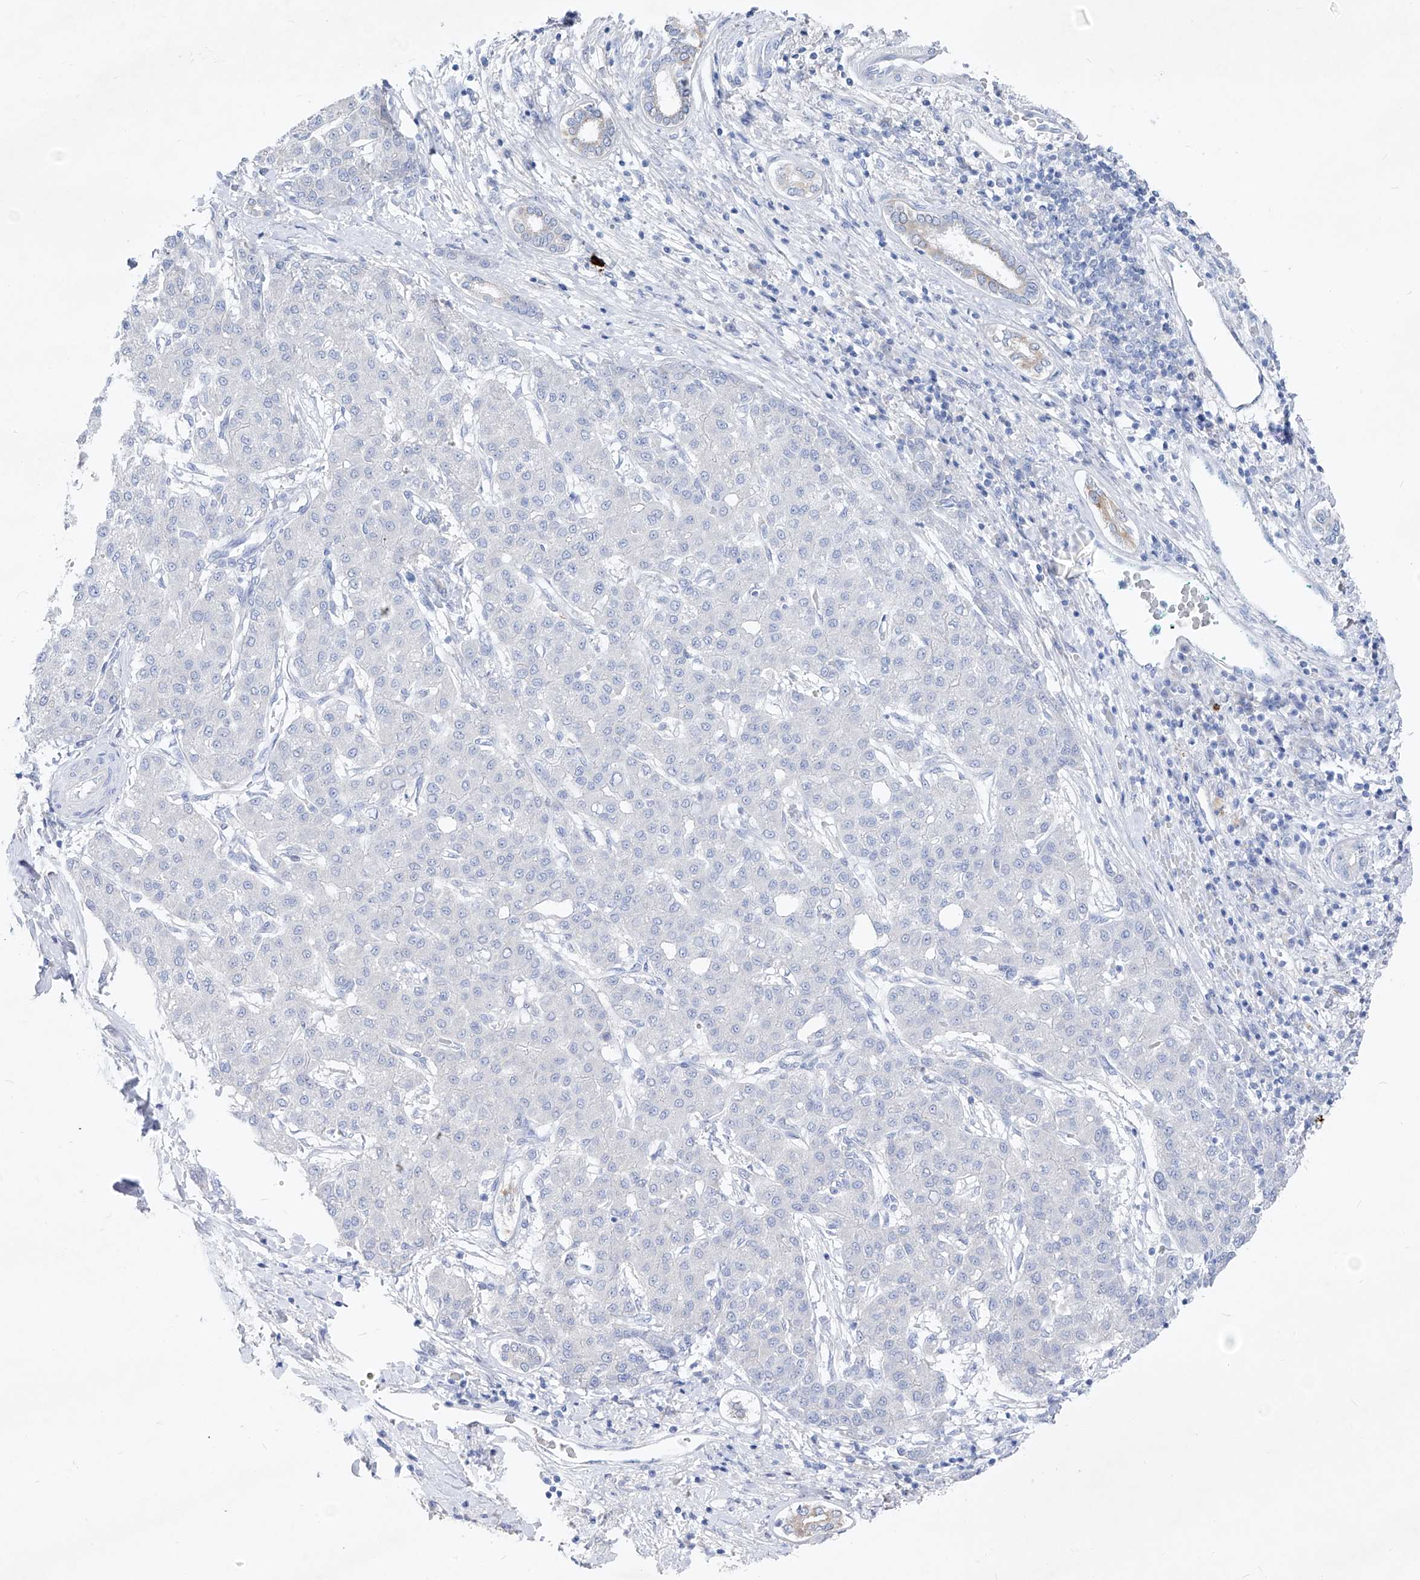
{"staining": {"intensity": "negative", "quantity": "none", "location": "none"}, "tissue": "liver cancer", "cell_type": "Tumor cells", "image_type": "cancer", "snomed": [{"axis": "morphology", "description": "Carcinoma, Hepatocellular, NOS"}, {"axis": "topography", "description": "Liver"}], "caption": "High magnification brightfield microscopy of hepatocellular carcinoma (liver) stained with DAB (3,3'-diaminobenzidine) (brown) and counterstained with hematoxylin (blue): tumor cells show no significant staining.", "gene": "FRS3", "patient": {"sex": "male", "age": 65}}